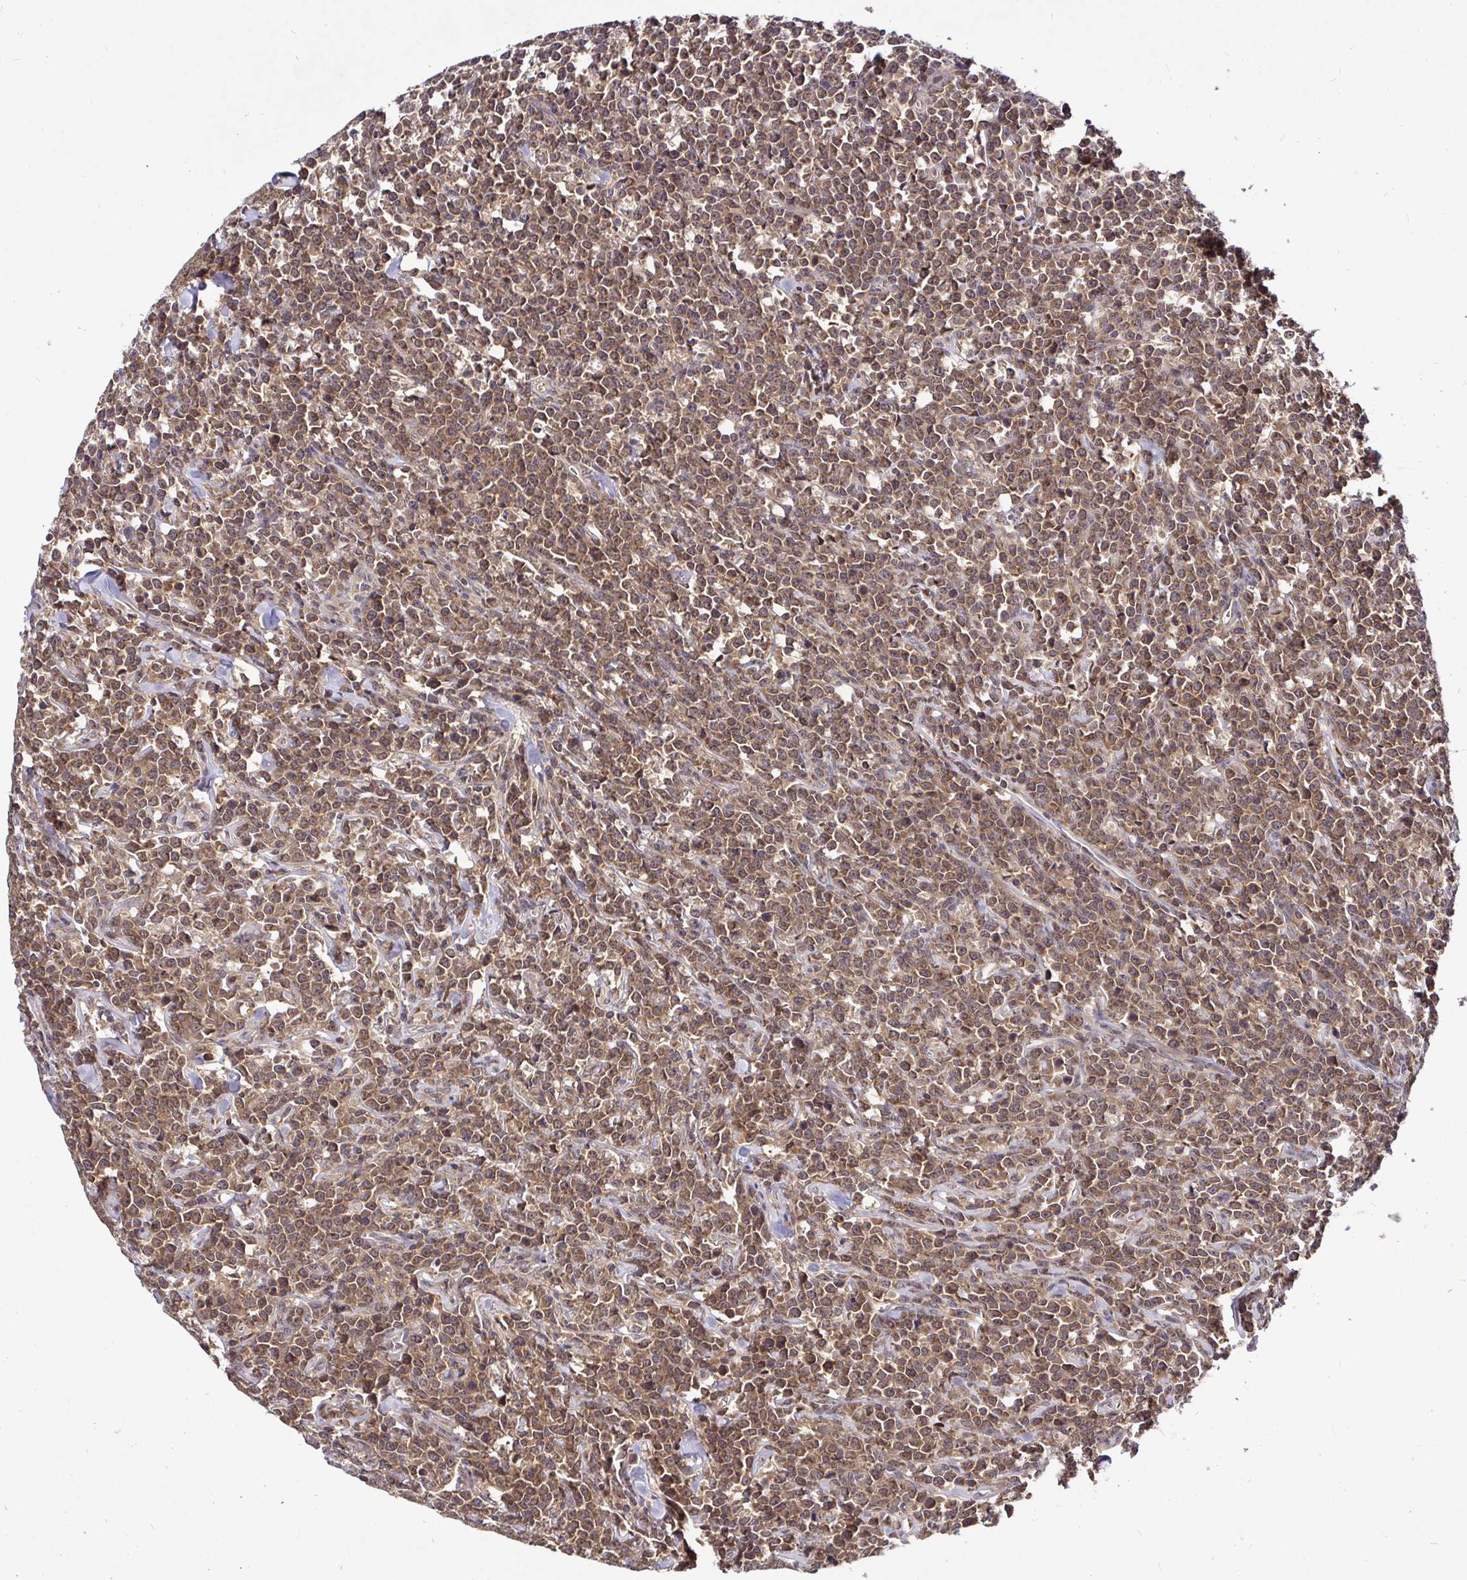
{"staining": {"intensity": "moderate", "quantity": ">75%", "location": "cytoplasmic/membranous,nuclear"}, "tissue": "lymphoma", "cell_type": "Tumor cells", "image_type": "cancer", "snomed": [{"axis": "morphology", "description": "Malignant lymphoma, non-Hodgkin's type, High grade"}, {"axis": "topography", "description": "Small intestine"}], "caption": "Human malignant lymphoma, non-Hodgkin's type (high-grade) stained with a brown dye shows moderate cytoplasmic/membranous and nuclear positive staining in approximately >75% of tumor cells.", "gene": "UBE2M", "patient": {"sex": "female", "age": 56}}